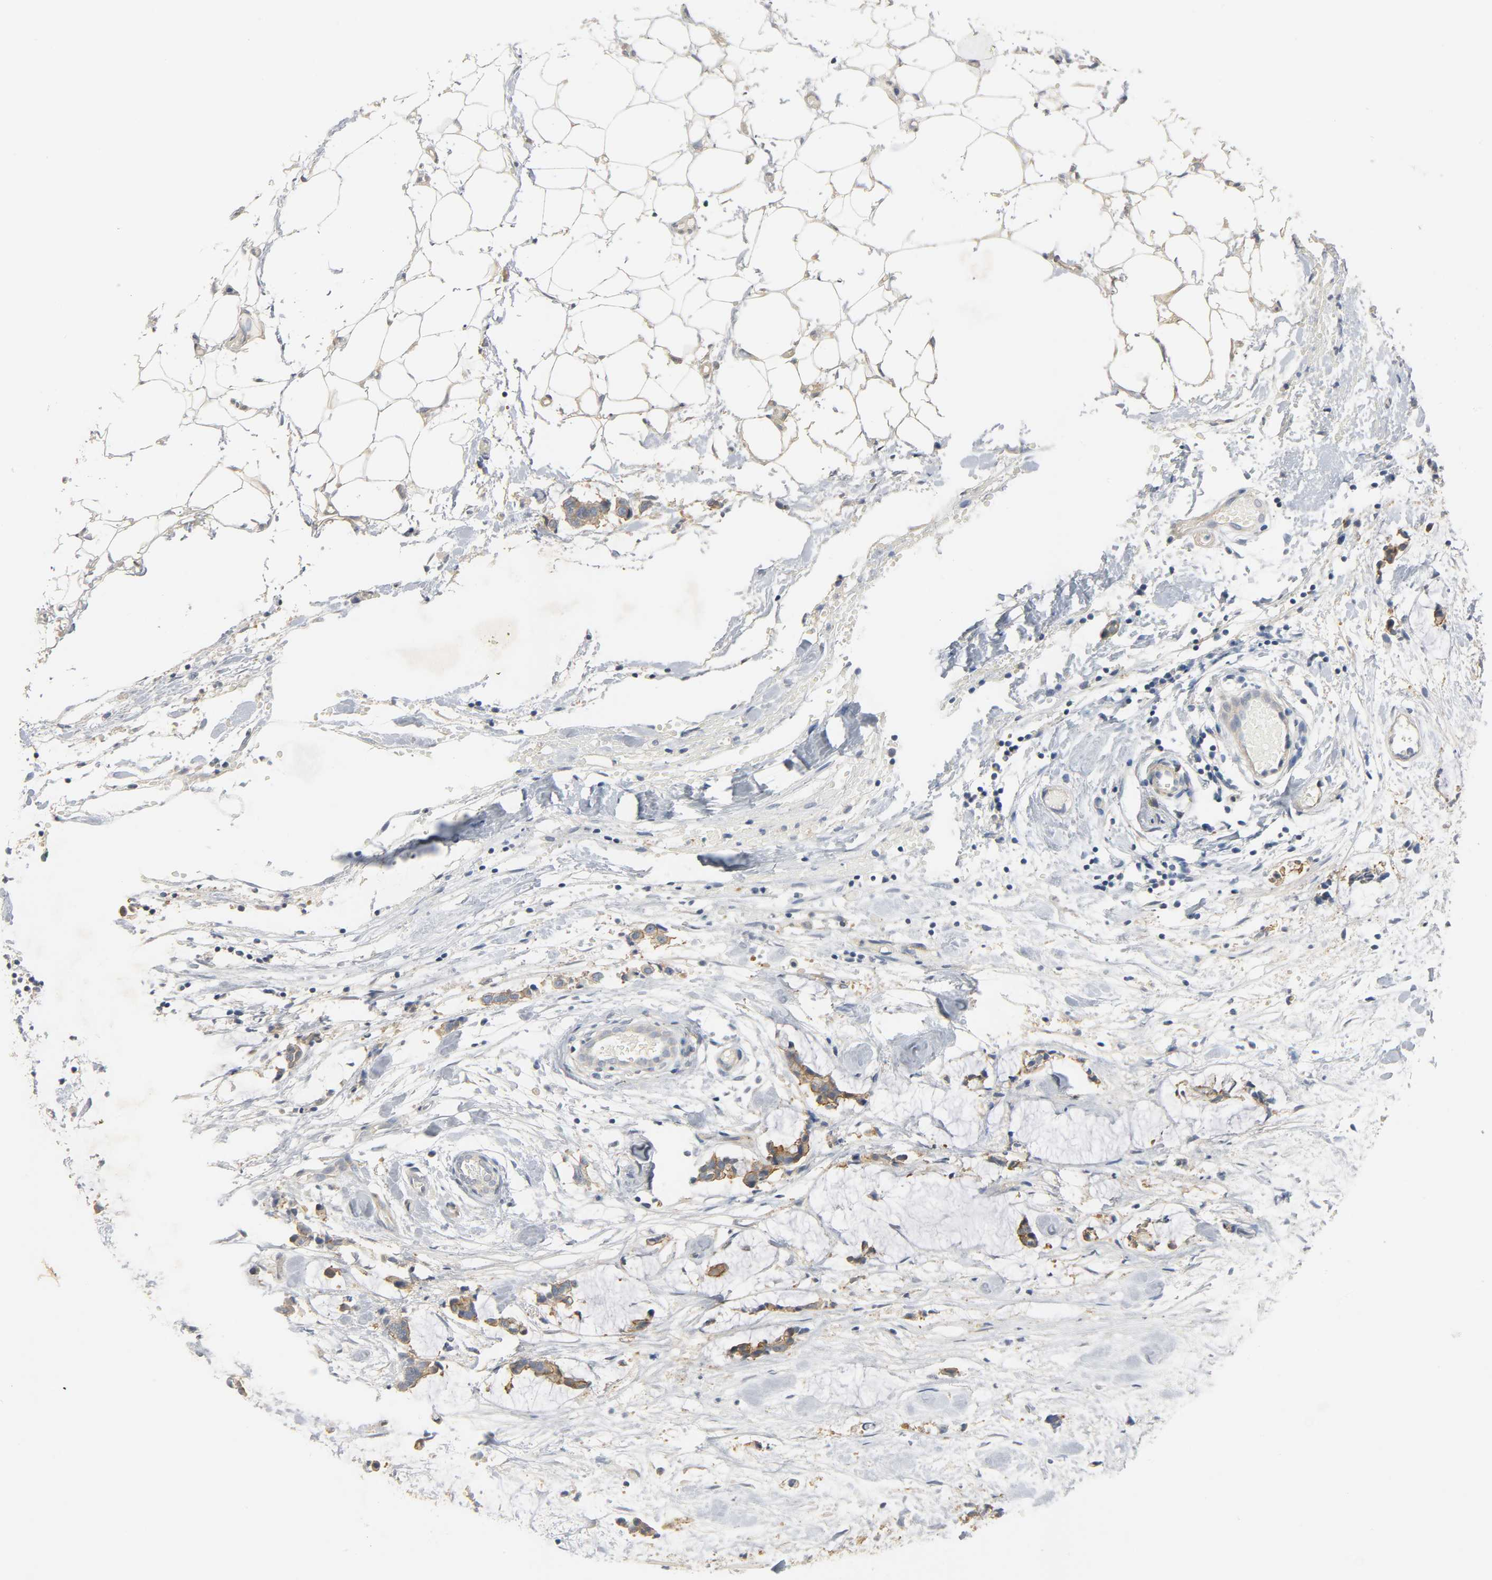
{"staining": {"intensity": "strong", "quantity": ">75%", "location": "cytoplasmic/membranous"}, "tissue": "colorectal cancer", "cell_type": "Tumor cells", "image_type": "cancer", "snomed": [{"axis": "morphology", "description": "Adenocarcinoma, NOS"}, {"axis": "topography", "description": "Colon"}], "caption": "Protein staining shows strong cytoplasmic/membranous staining in approximately >75% of tumor cells in colorectal cancer (adenocarcinoma).", "gene": "ARPC1A", "patient": {"sex": "male", "age": 14}}